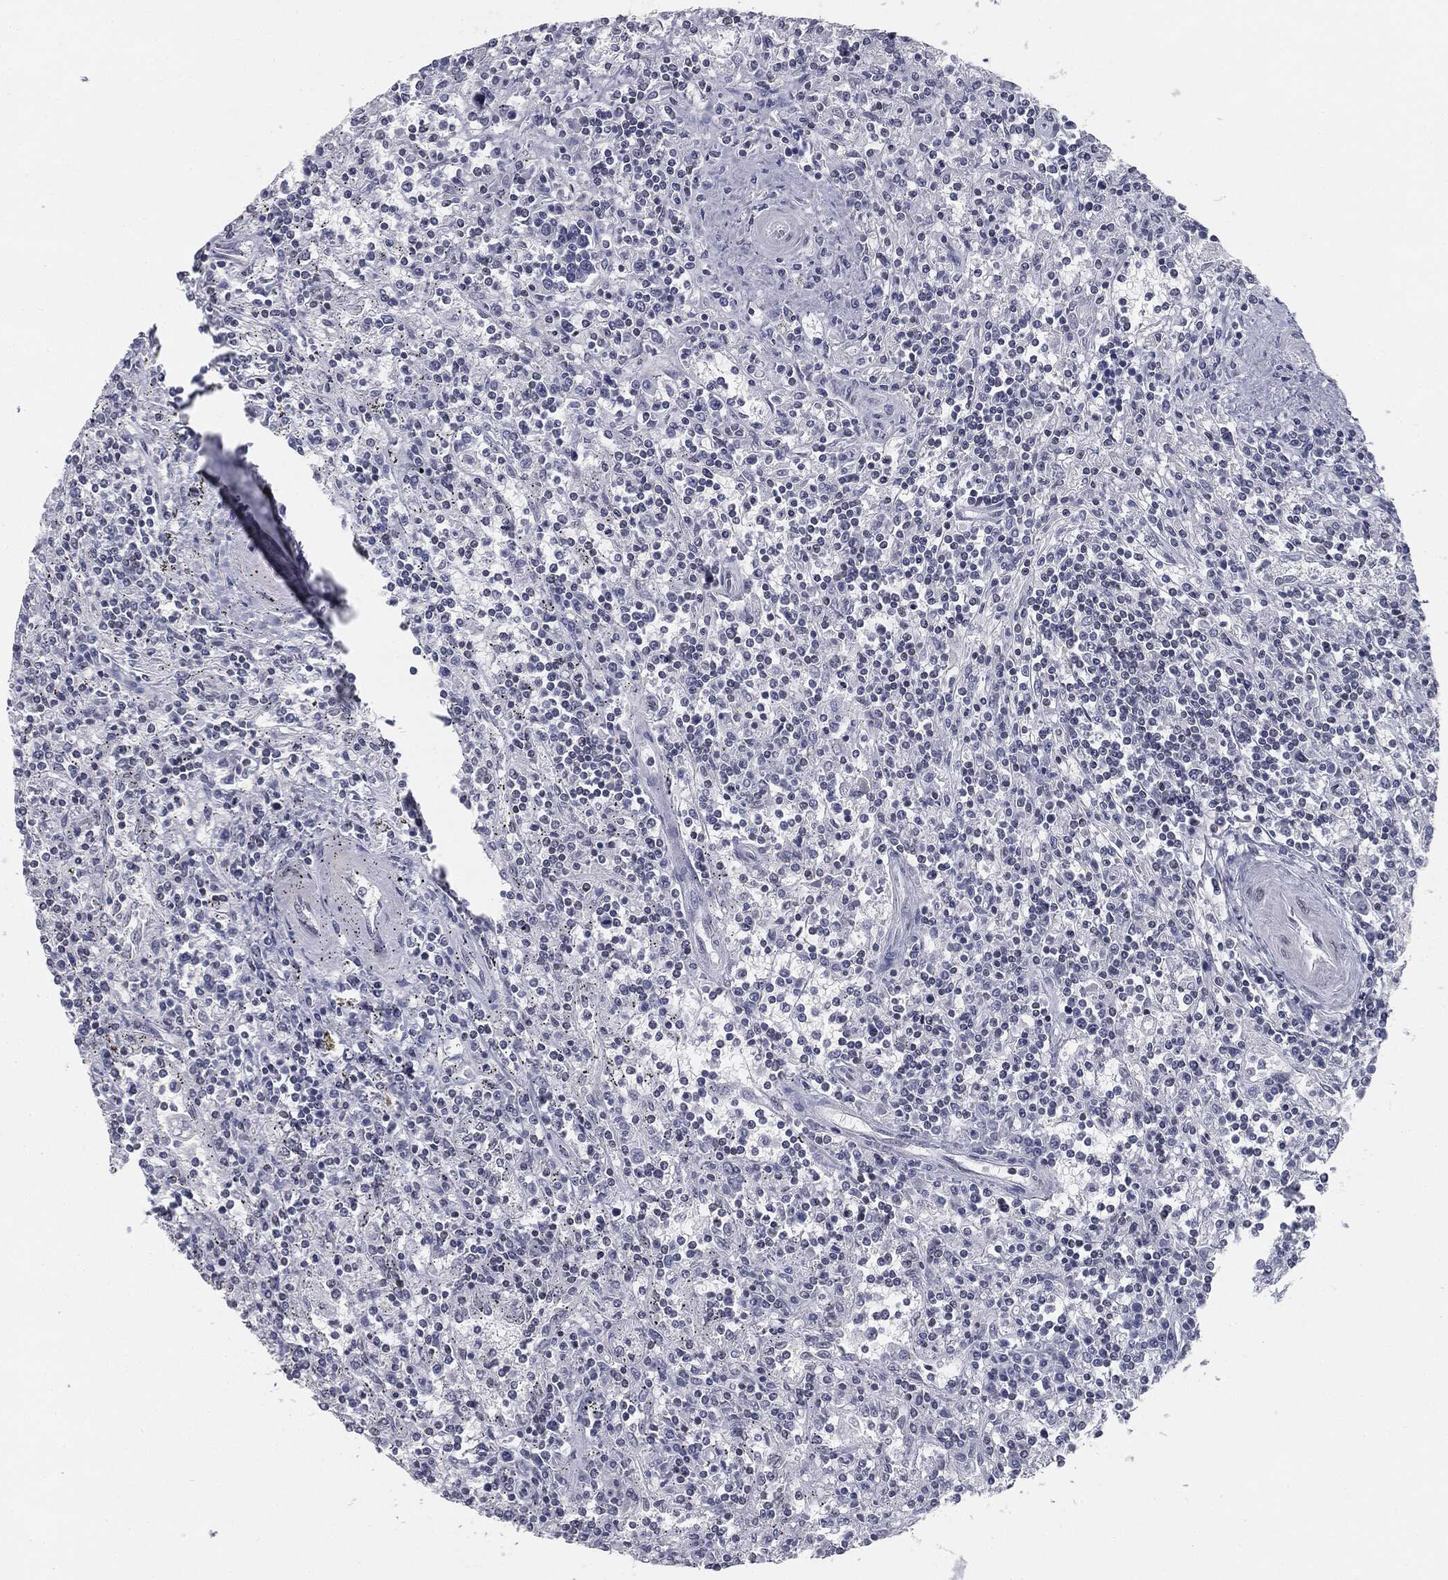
{"staining": {"intensity": "negative", "quantity": "none", "location": "none"}, "tissue": "lymphoma", "cell_type": "Tumor cells", "image_type": "cancer", "snomed": [{"axis": "morphology", "description": "Malignant lymphoma, non-Hodgkin's type, Low grade"}, {"axis": "topography", "description": "Spleen"}], "caption": "A photomicrograph of human malignant lymphoma, non-Hodgkin's type (low-grade) is negative for staining in tumor cells.", "gene": "ALDOB", "patient": {"sex": "male", "age": 62}}